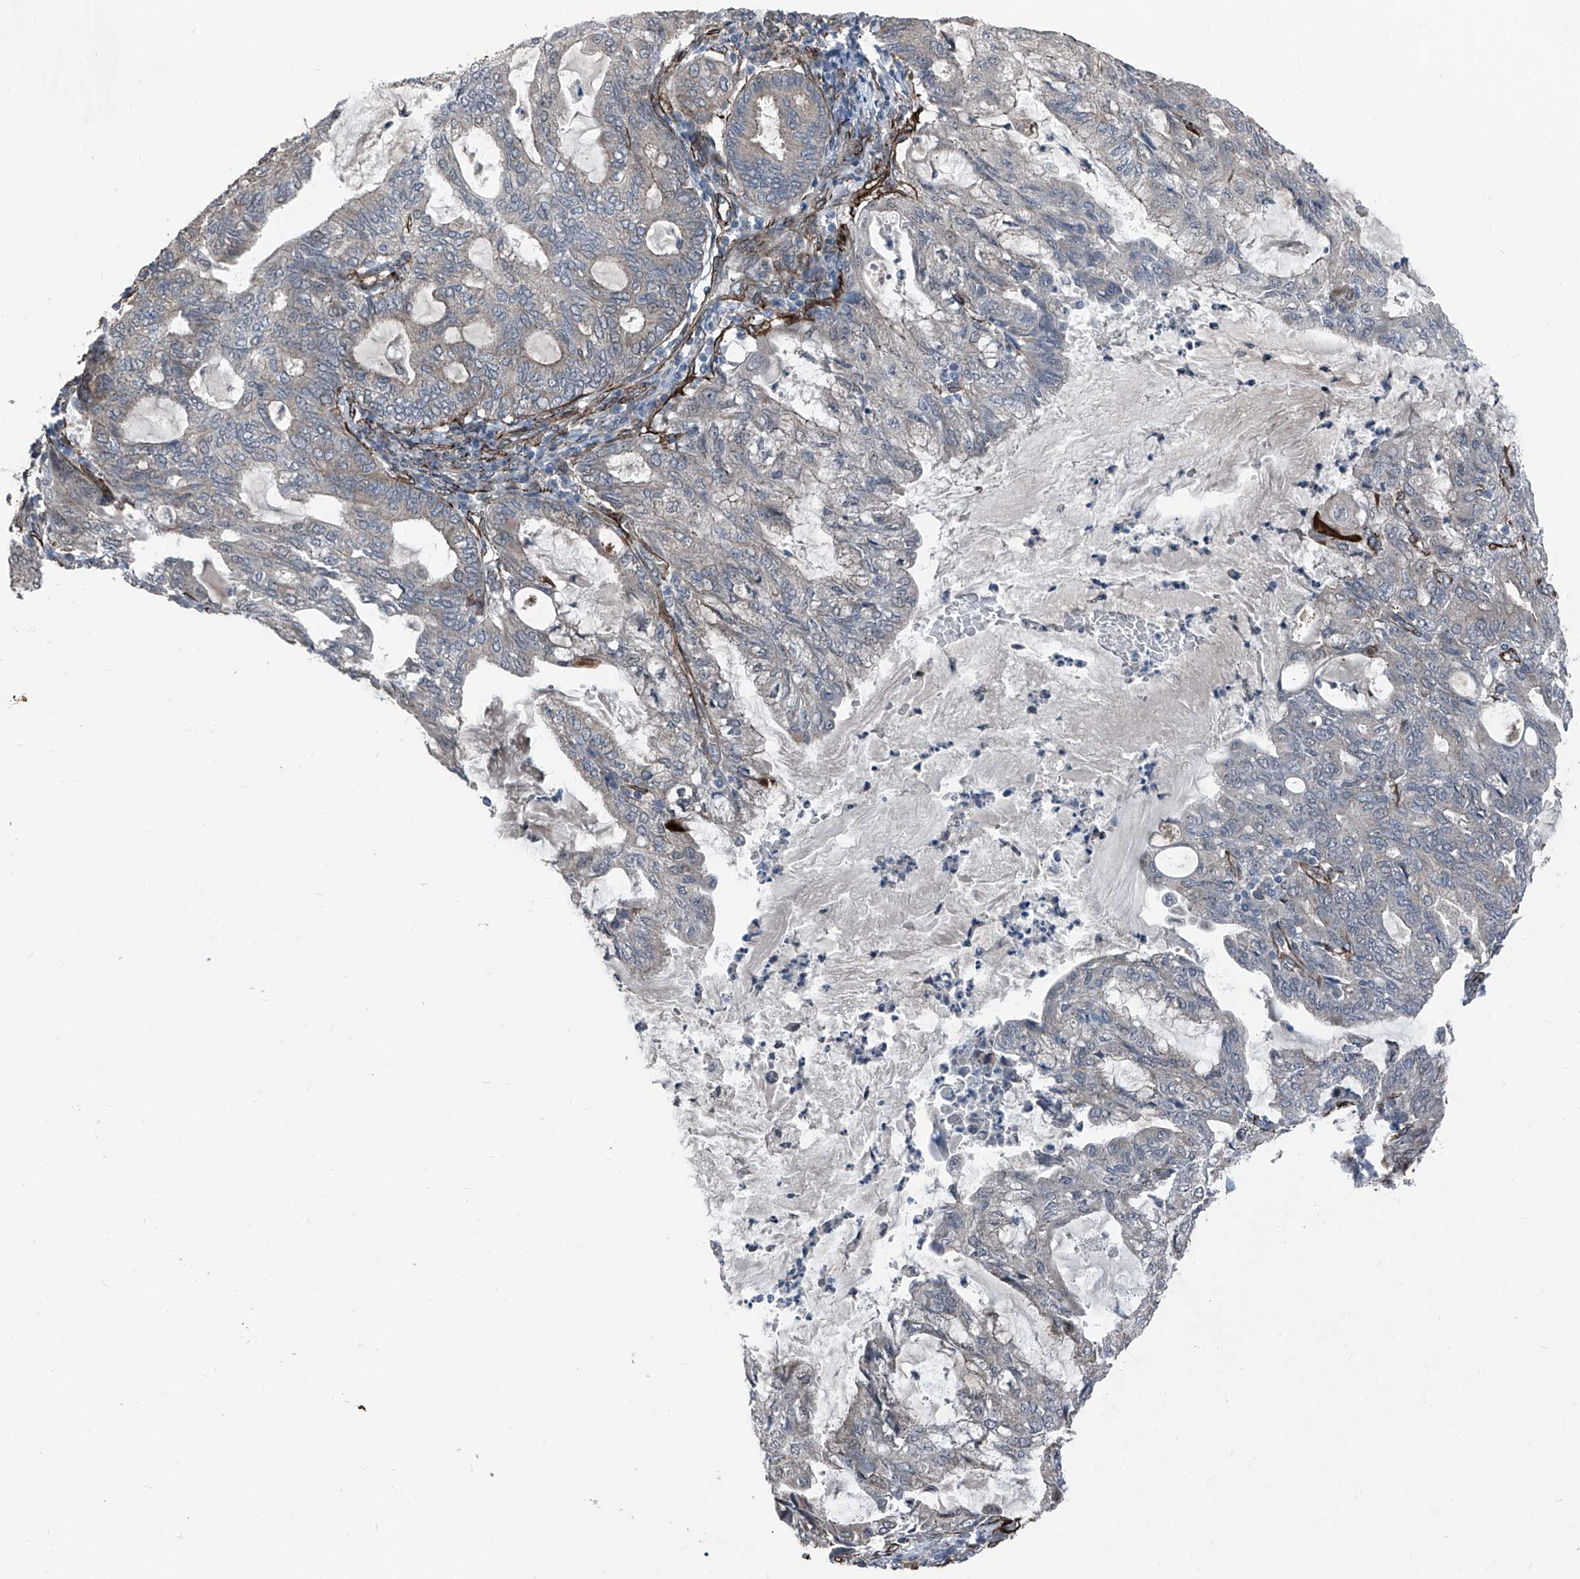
{"staining": {"intensity": "negative", "quantity": "none", "location": "none"}, "tissue": "endometrial cancer", "cell_type": "Tumor cells", "image_type": "cancer", "snomed": [{"axis": "morphology", "description": "Adenocarcinoma, NOS"}, {"axis": "topography", "description": "Endometrium"}], "caption": "There is no significant staining in tumor cells of endometrial adenocarcinoma.", "gene": "COA7", "patient": {"sex": "female", "age": 86}}